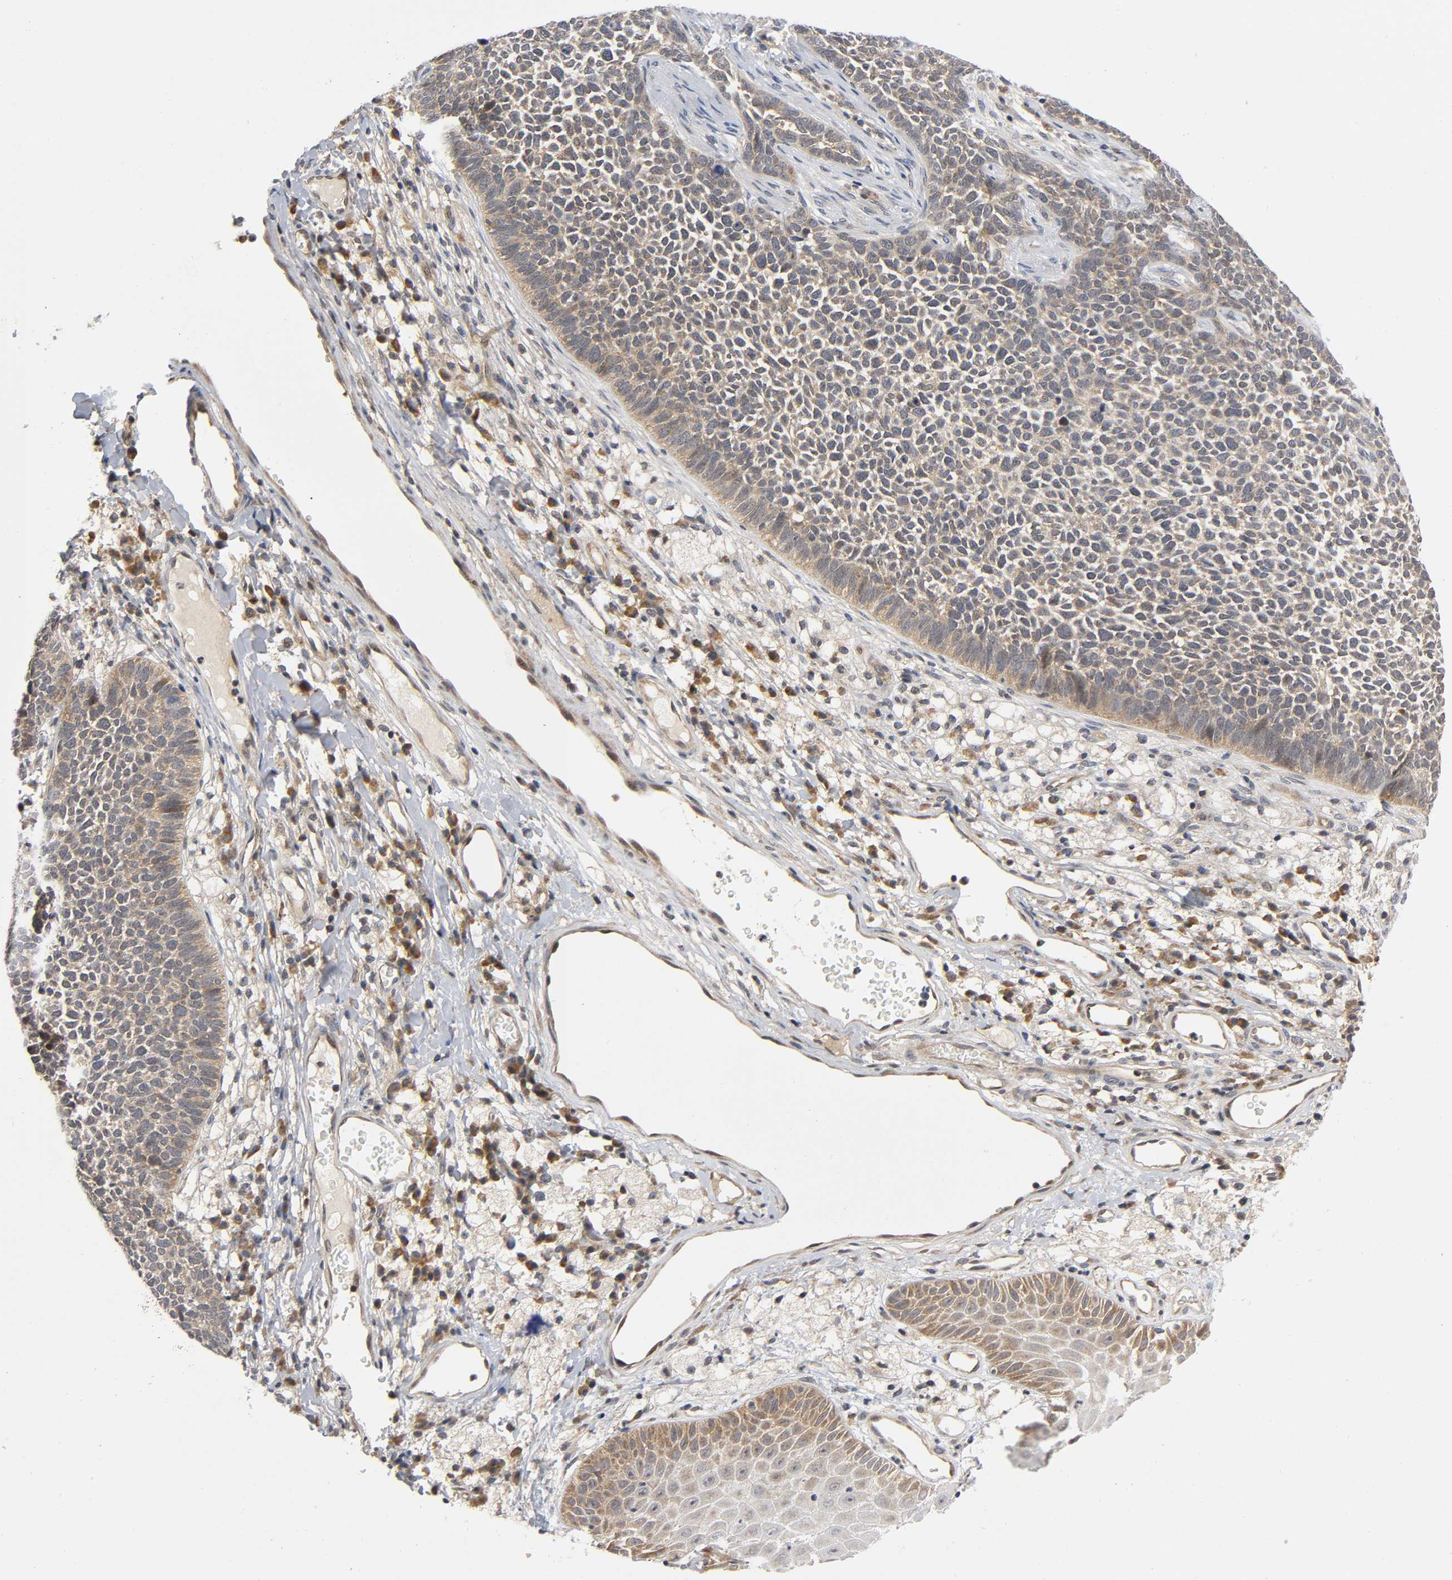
{"staining": {"intensity": "weak", "quantity": ">75%", "location": "cytoplasmic/membranous"}, "tissue": "skin cancer", "cell_type": "Tumor cells", "image_type": "cancer", "snomed": [{"axis": "morphology", "description": "Basal cell carcinoma"}, {"axis": "topography", "description": "Skin"}], "caption": "Protein expression analysis of skin basal cell carcinoma displays weak cytoplasmic/membranous staining in approximately >75% of tumor cells.", "gene": "MAPK8", "patient": {"sex": "female", "age": 84}}